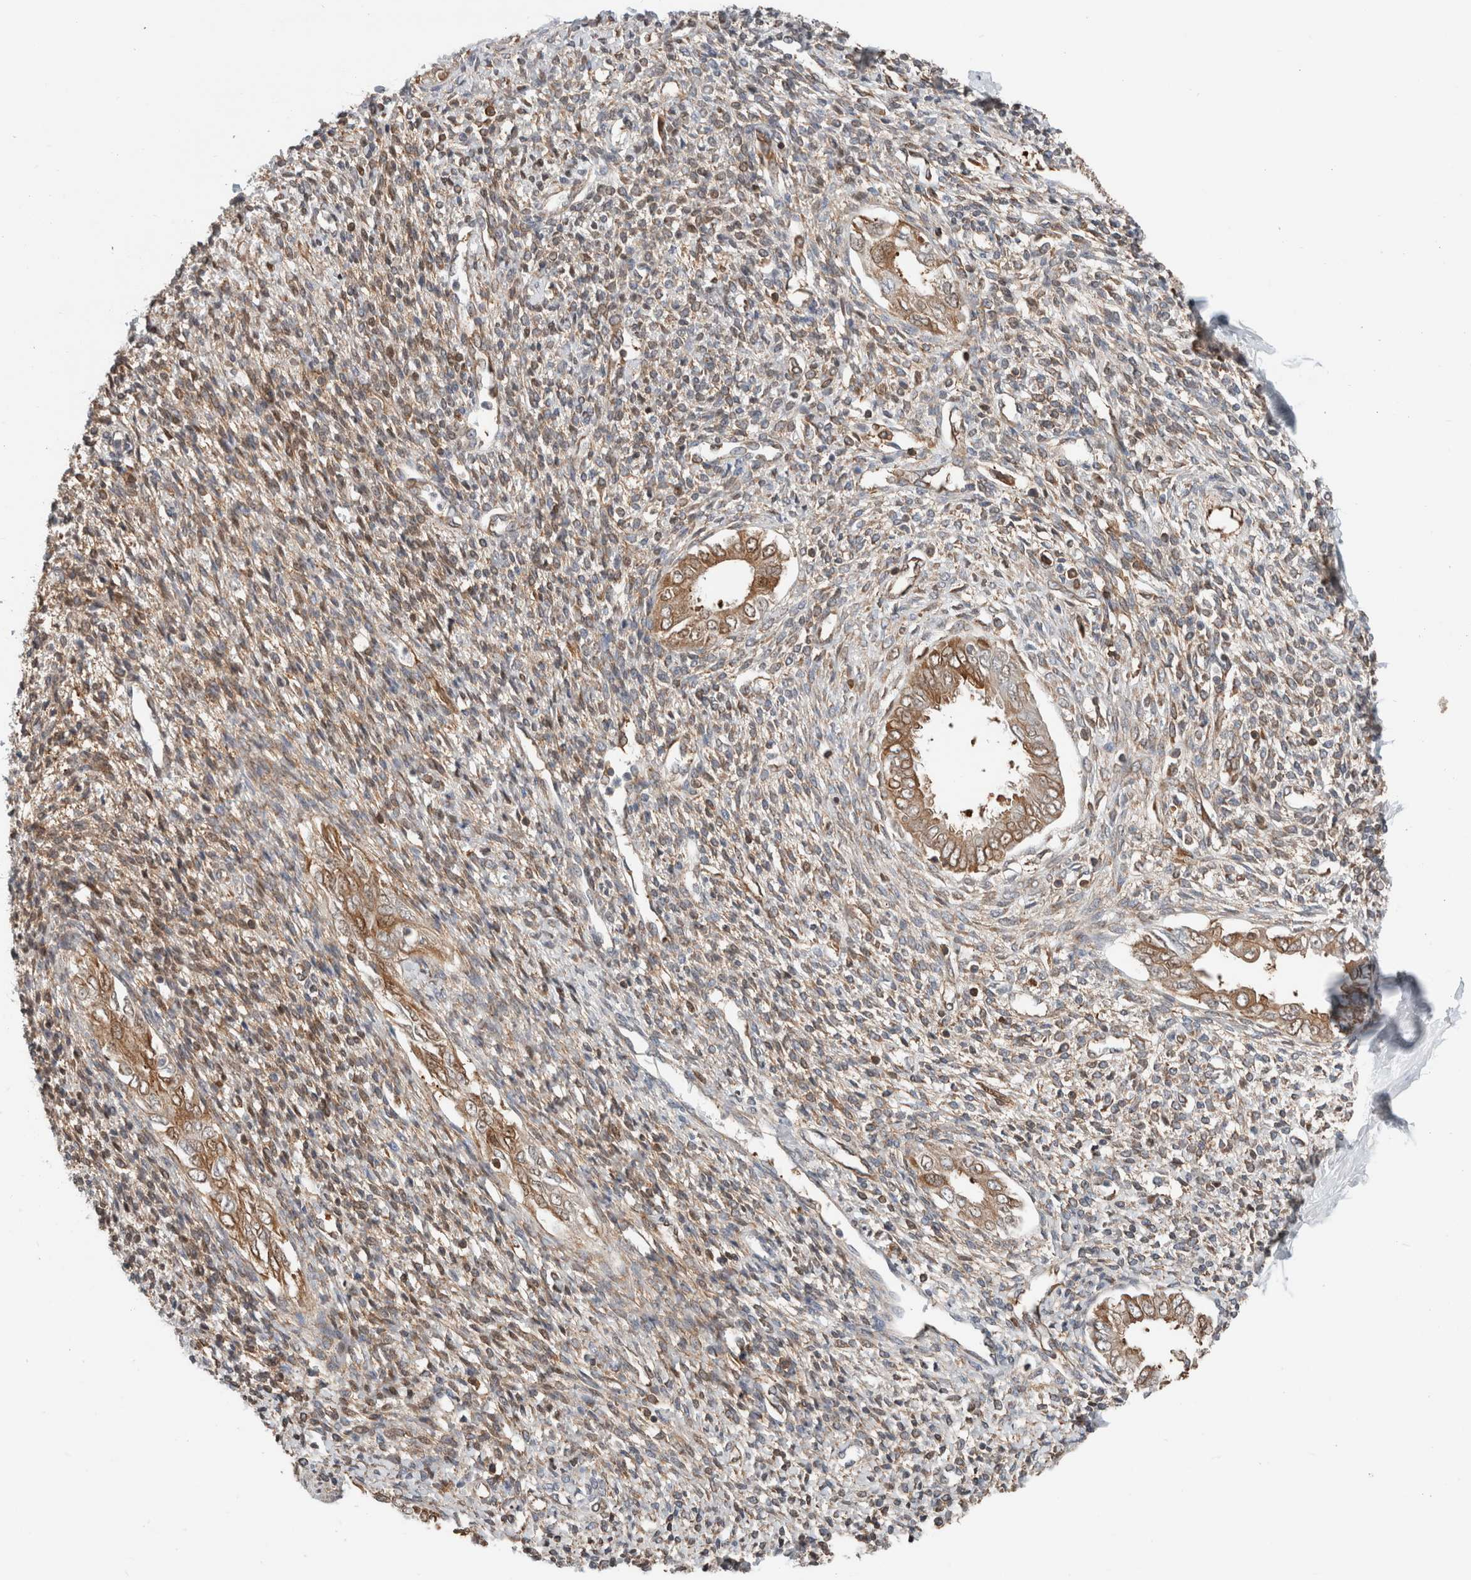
{"staining": {"intensity": "weak", "quantity": "25%-75%", "location": "cytoplasmic/membranous,nuclear"}, "tissue": "endometrium", "cell_type": "Cells in endometrial stroma", "image_type": "normal", "snomed": [{"axis": "morphology", "description": "Normal tissue, NOS"}, {"axis": "topography", "description": "Endometrium"}], "caption": "This photomicrograph shows immunohistochemistry (IHC) staining of unremarkable endometrium, with low weak cytoplasmic/membranous,nuclear staining in approximately 25%-75% of cells in endometrial stroma.", "gene": "XPNPEP1", "patient": {"sex": "female", "age": 66}}